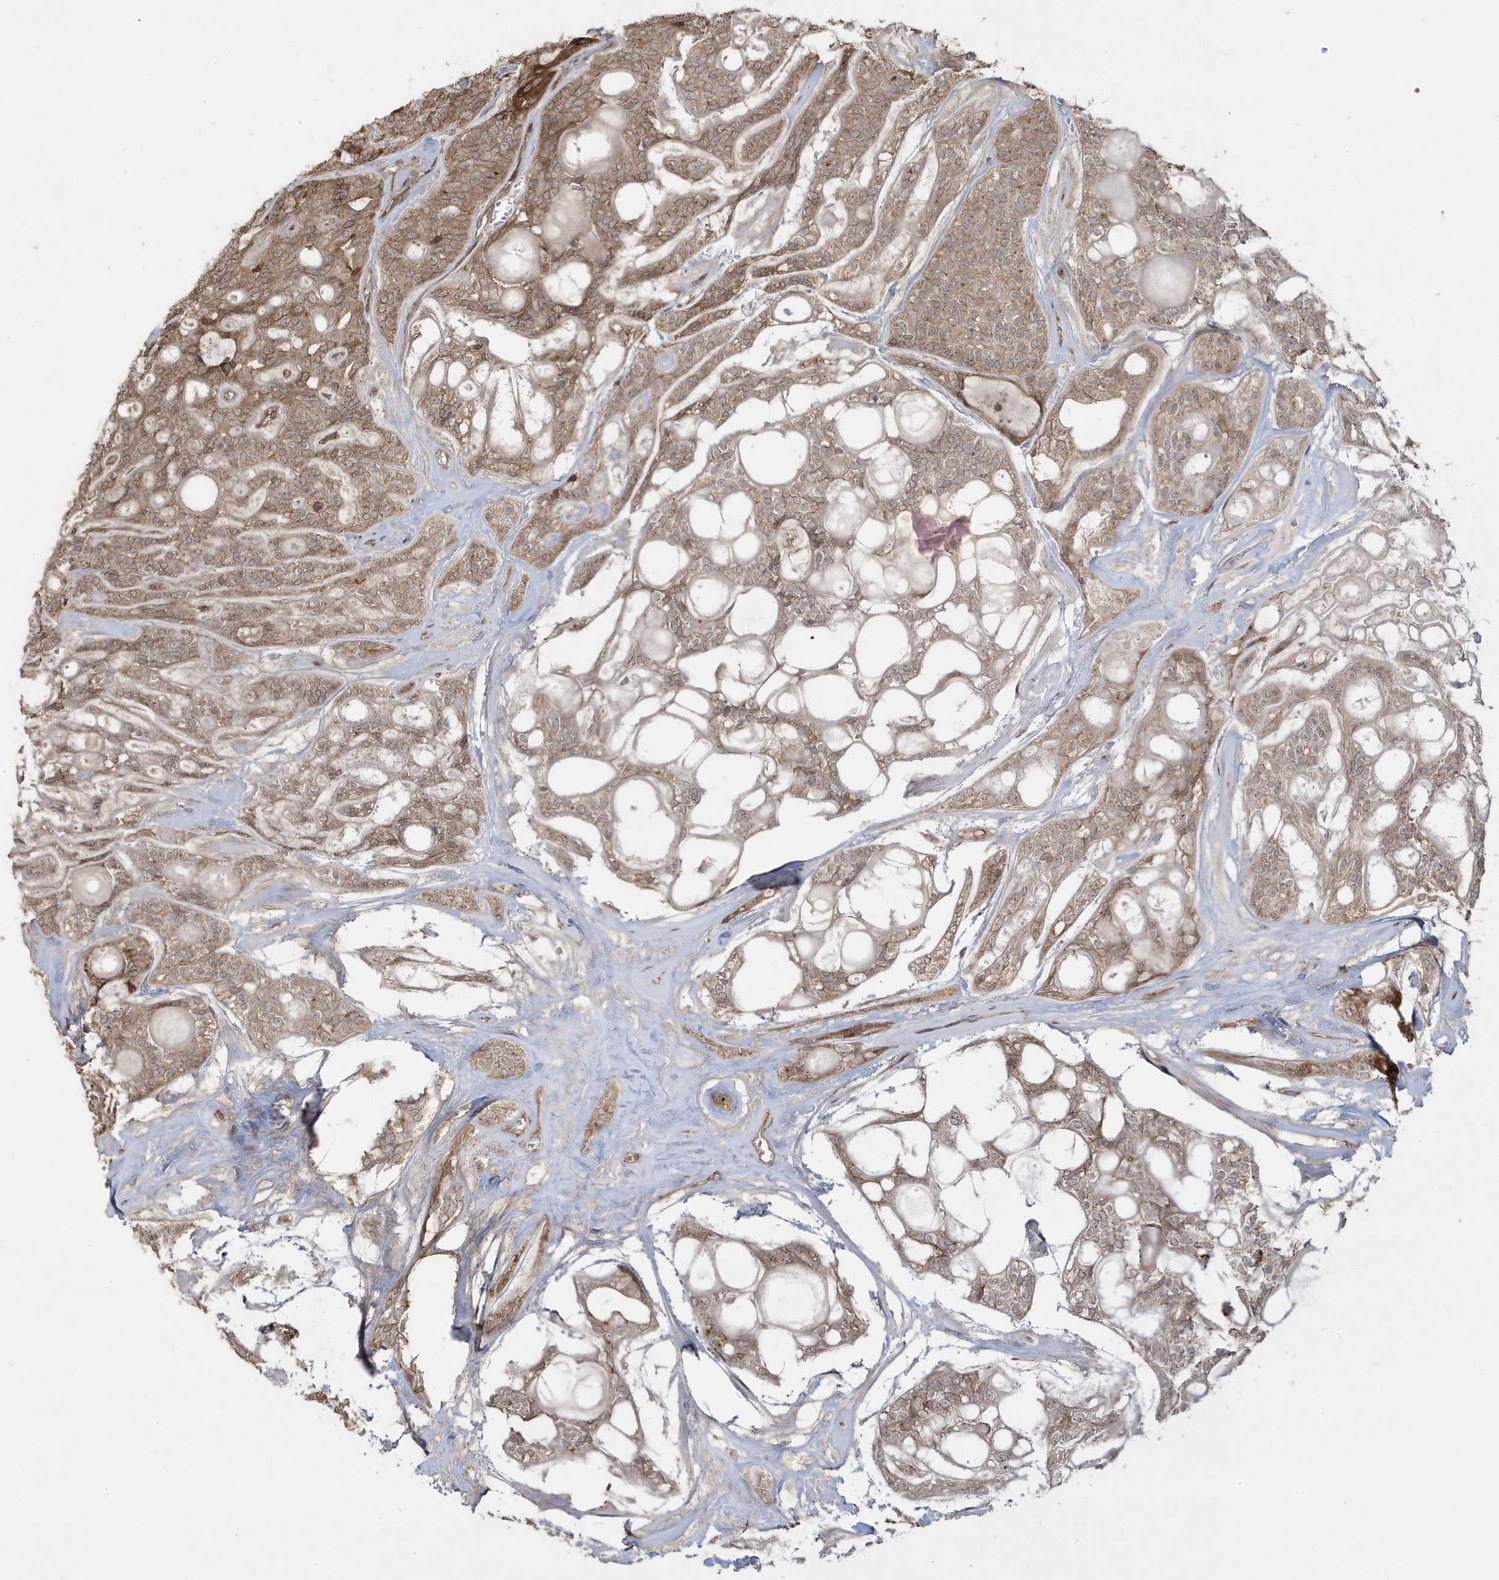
{"staining": {"intensity": "moderate", "quantity": ">75%", "location": "cytoplasmic/membranous"}, "tissue": "head and neck cancer", "cell_type": "Tumor cells", "image_type": "cancer", "snomed": [{"axis": "morphology", "description": "Adenocarcinoma, NOS"}, {"axis": "topography", "description": "Head-Neck"}], "caption": "Head and neck cancer (adenocarcinoma) stained with IHC shows moderate cytoplasmic/membranous positivity in approximately >75% of tumor cells.", "gene": "DNAJC12", "patient": {"sex": "male", "age": 66}}